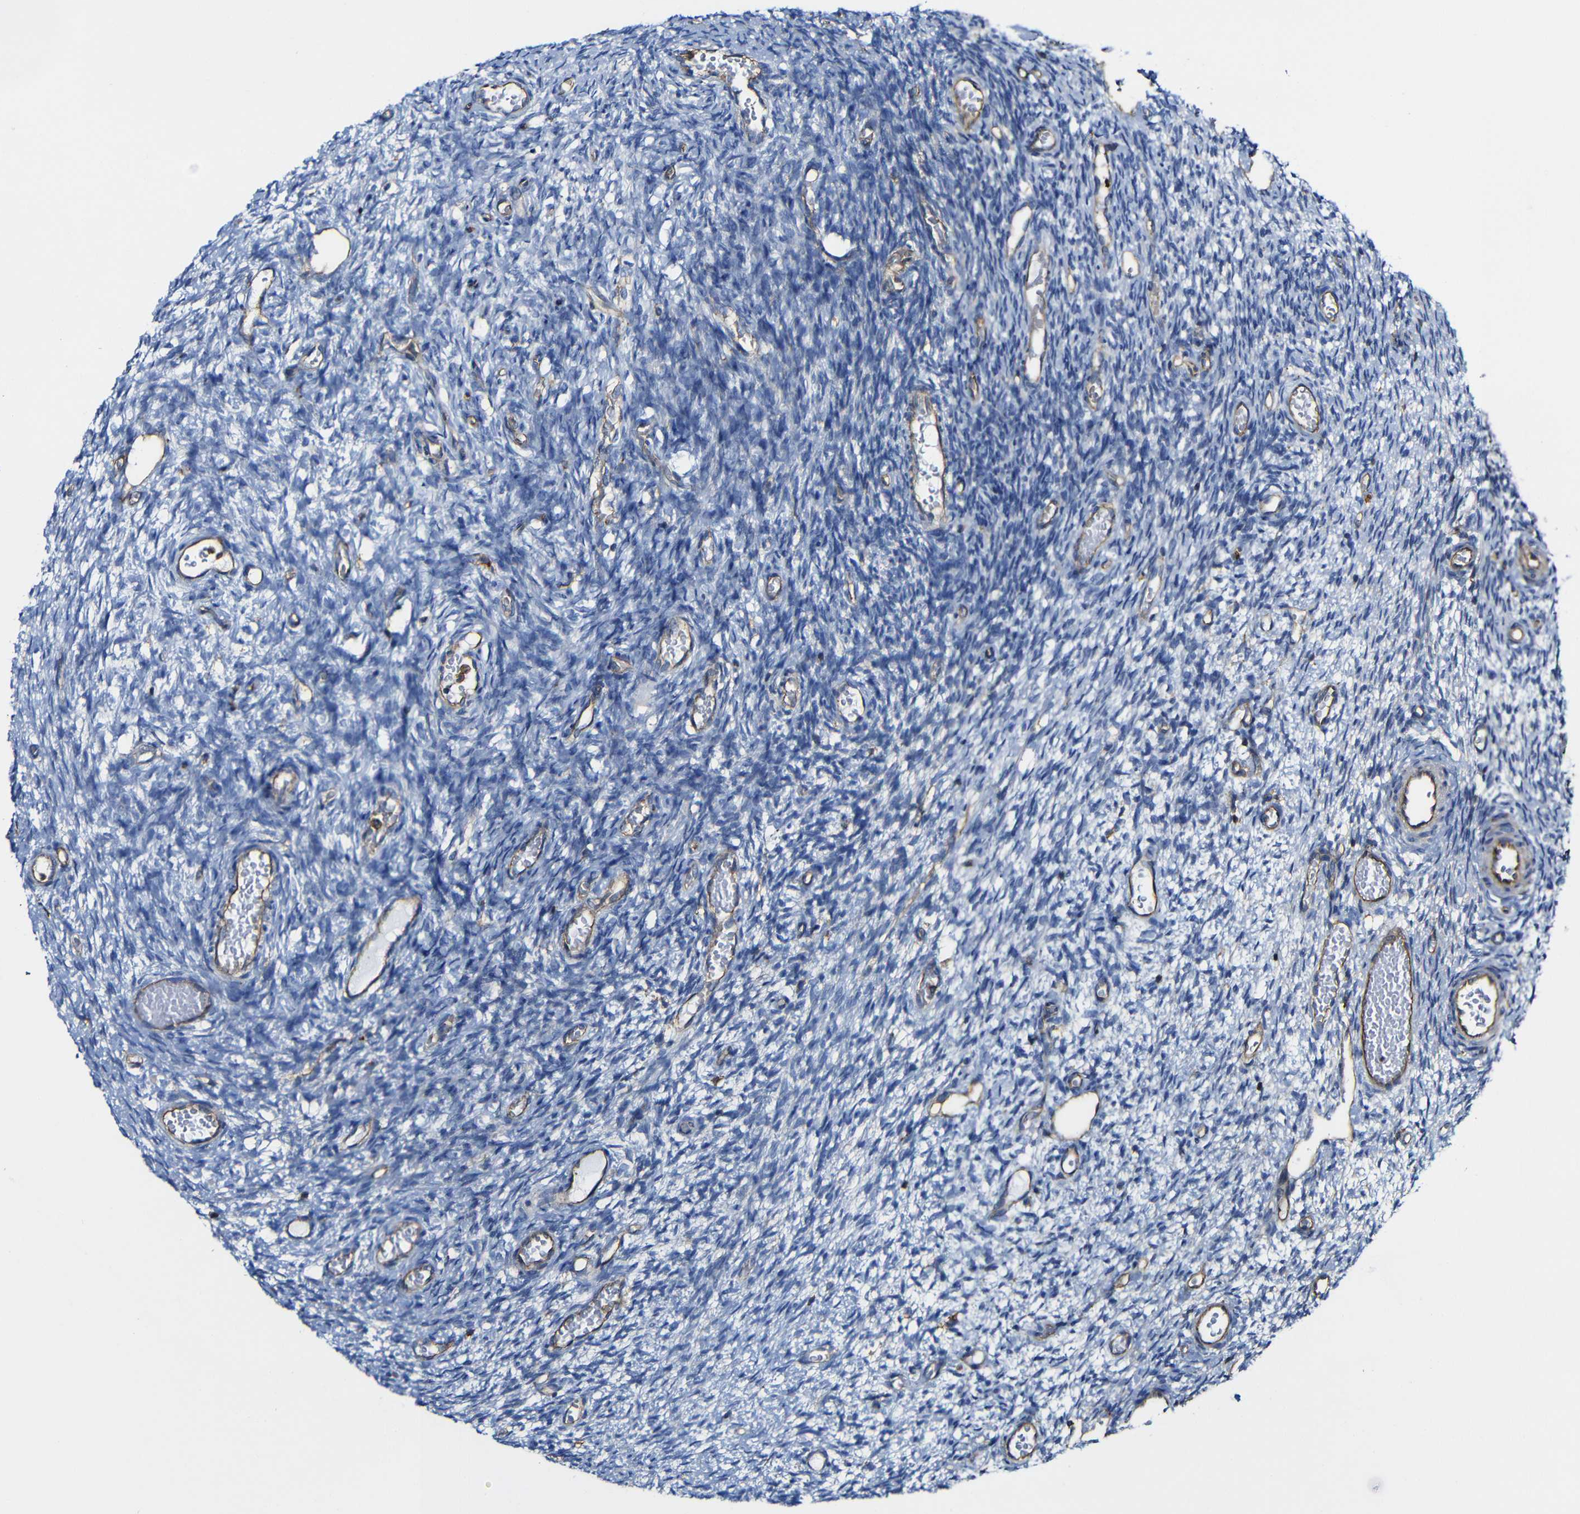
{"staining": {"intensity": "negative", "quantity": "none", "location": "none"}, "tissue": "ovary", "cell_type": "Follicle cells", "image_type": "normal", "snomed": [{"axis": "morphology", "description": "Normal tissue, NOS"}, {"axis": "topography", "description": "Ovary"}], "caption": "Immunohistochemistry (IHC) of benign human ovary exhibits no positivity in follicle cells. The staining is performed using DAB (3,3'-diaminobenzidine) brown chromogen with nuclei counter-stained in using hematoxylin.", "gene": "MSN", "patient": {"sex": "female", "age": 35}}